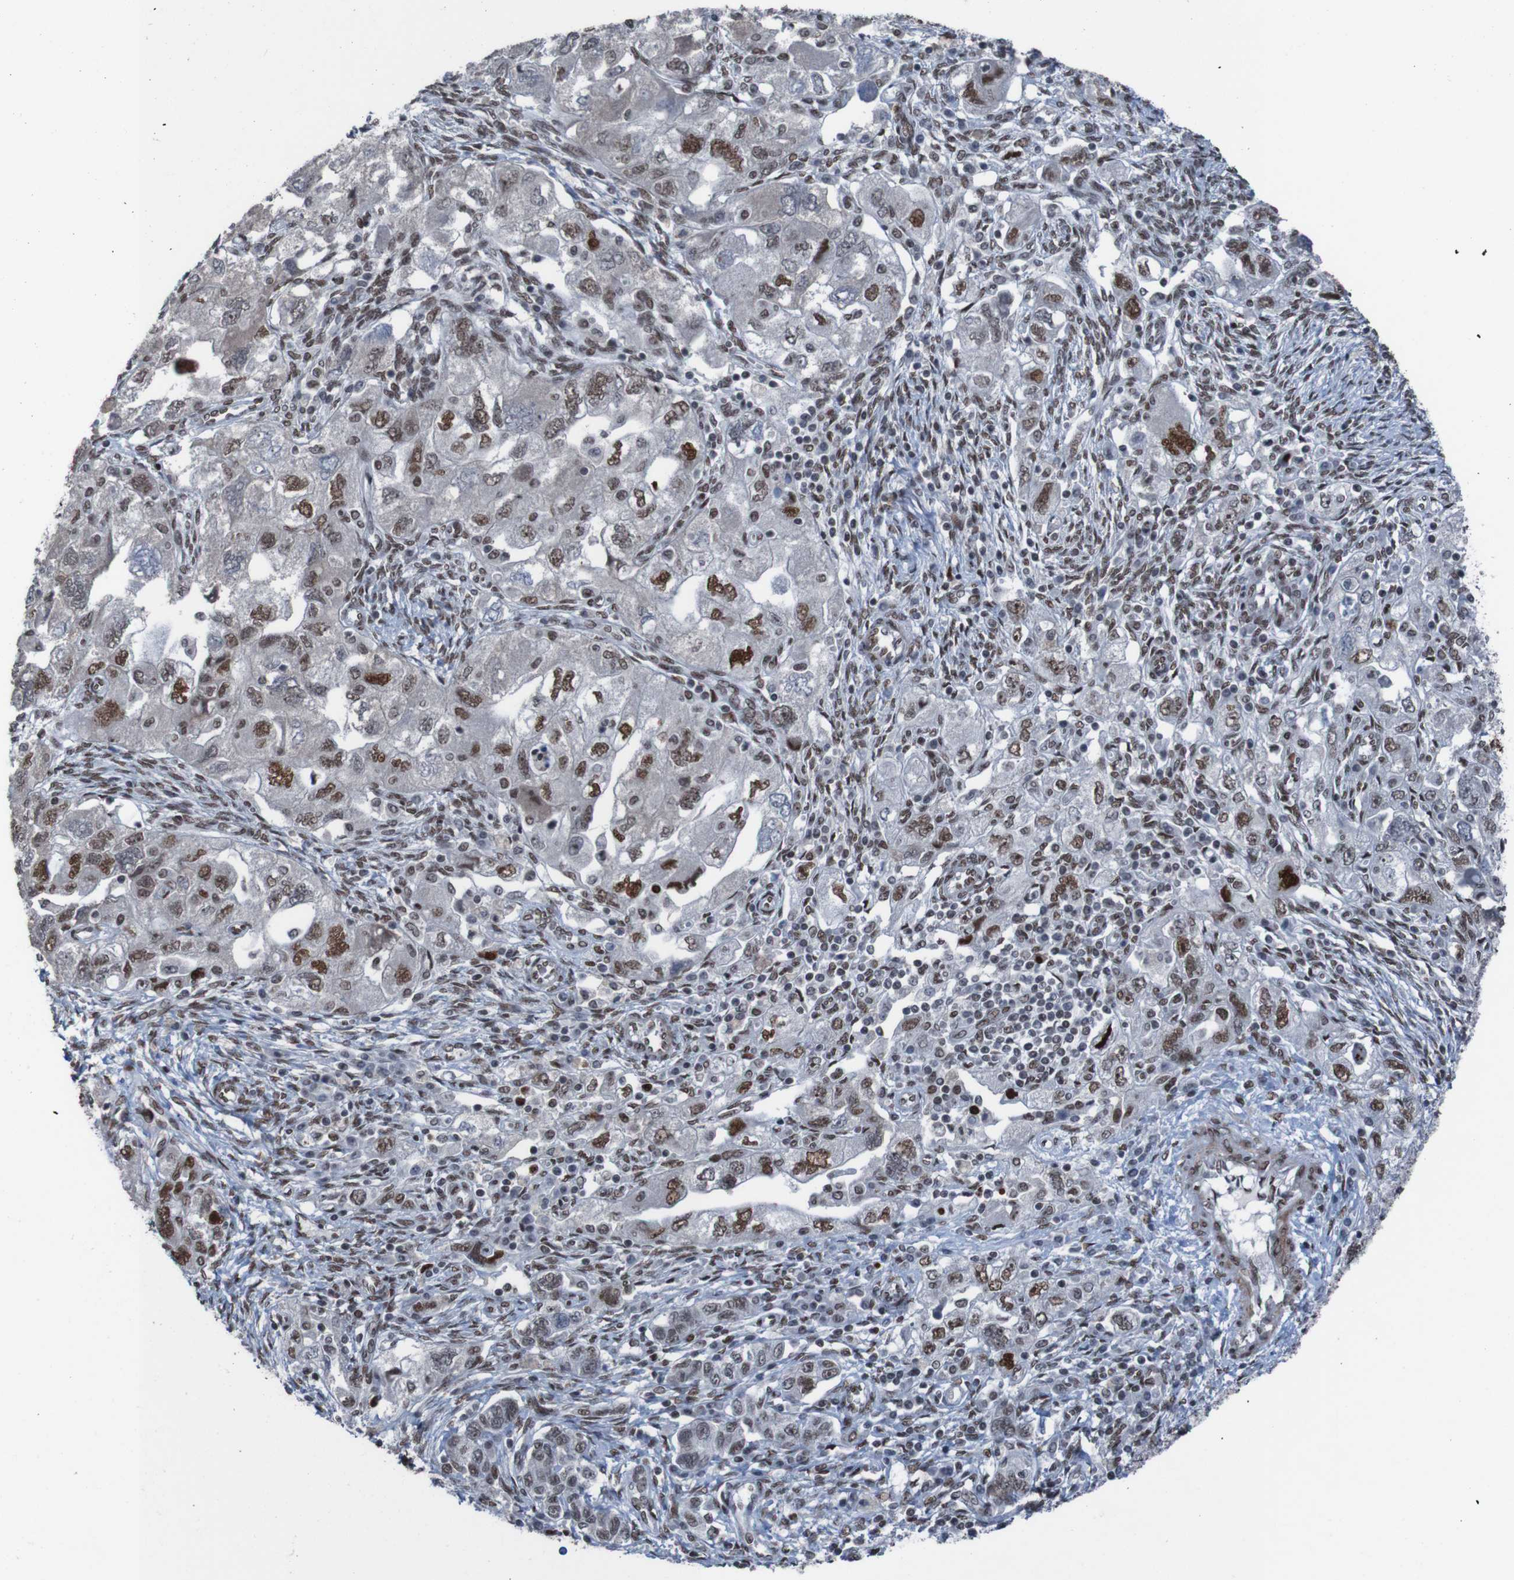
{"staining": {"intensity": "strong", "quantity": ">75%", "location": "nuclear"}, "tissue": "ovarian cancer", "cell_type": "Tumor cells", "image_type": "cancer", "snomed": [{"axis": "morphology", "description": "Carcinoma, NOS"}, {"axis": "morphology", "description": "Cystadenocarcinoma, serous, NOS"}, {"axis": "topography", "description": "Ovary"}], "caption": "A brown stain labels strong nuclear positivity of a protein in carcinoma (ovarian) tumor cells.", "gene": "PHF2", "patient": {"sex": "female", "age": 69}}